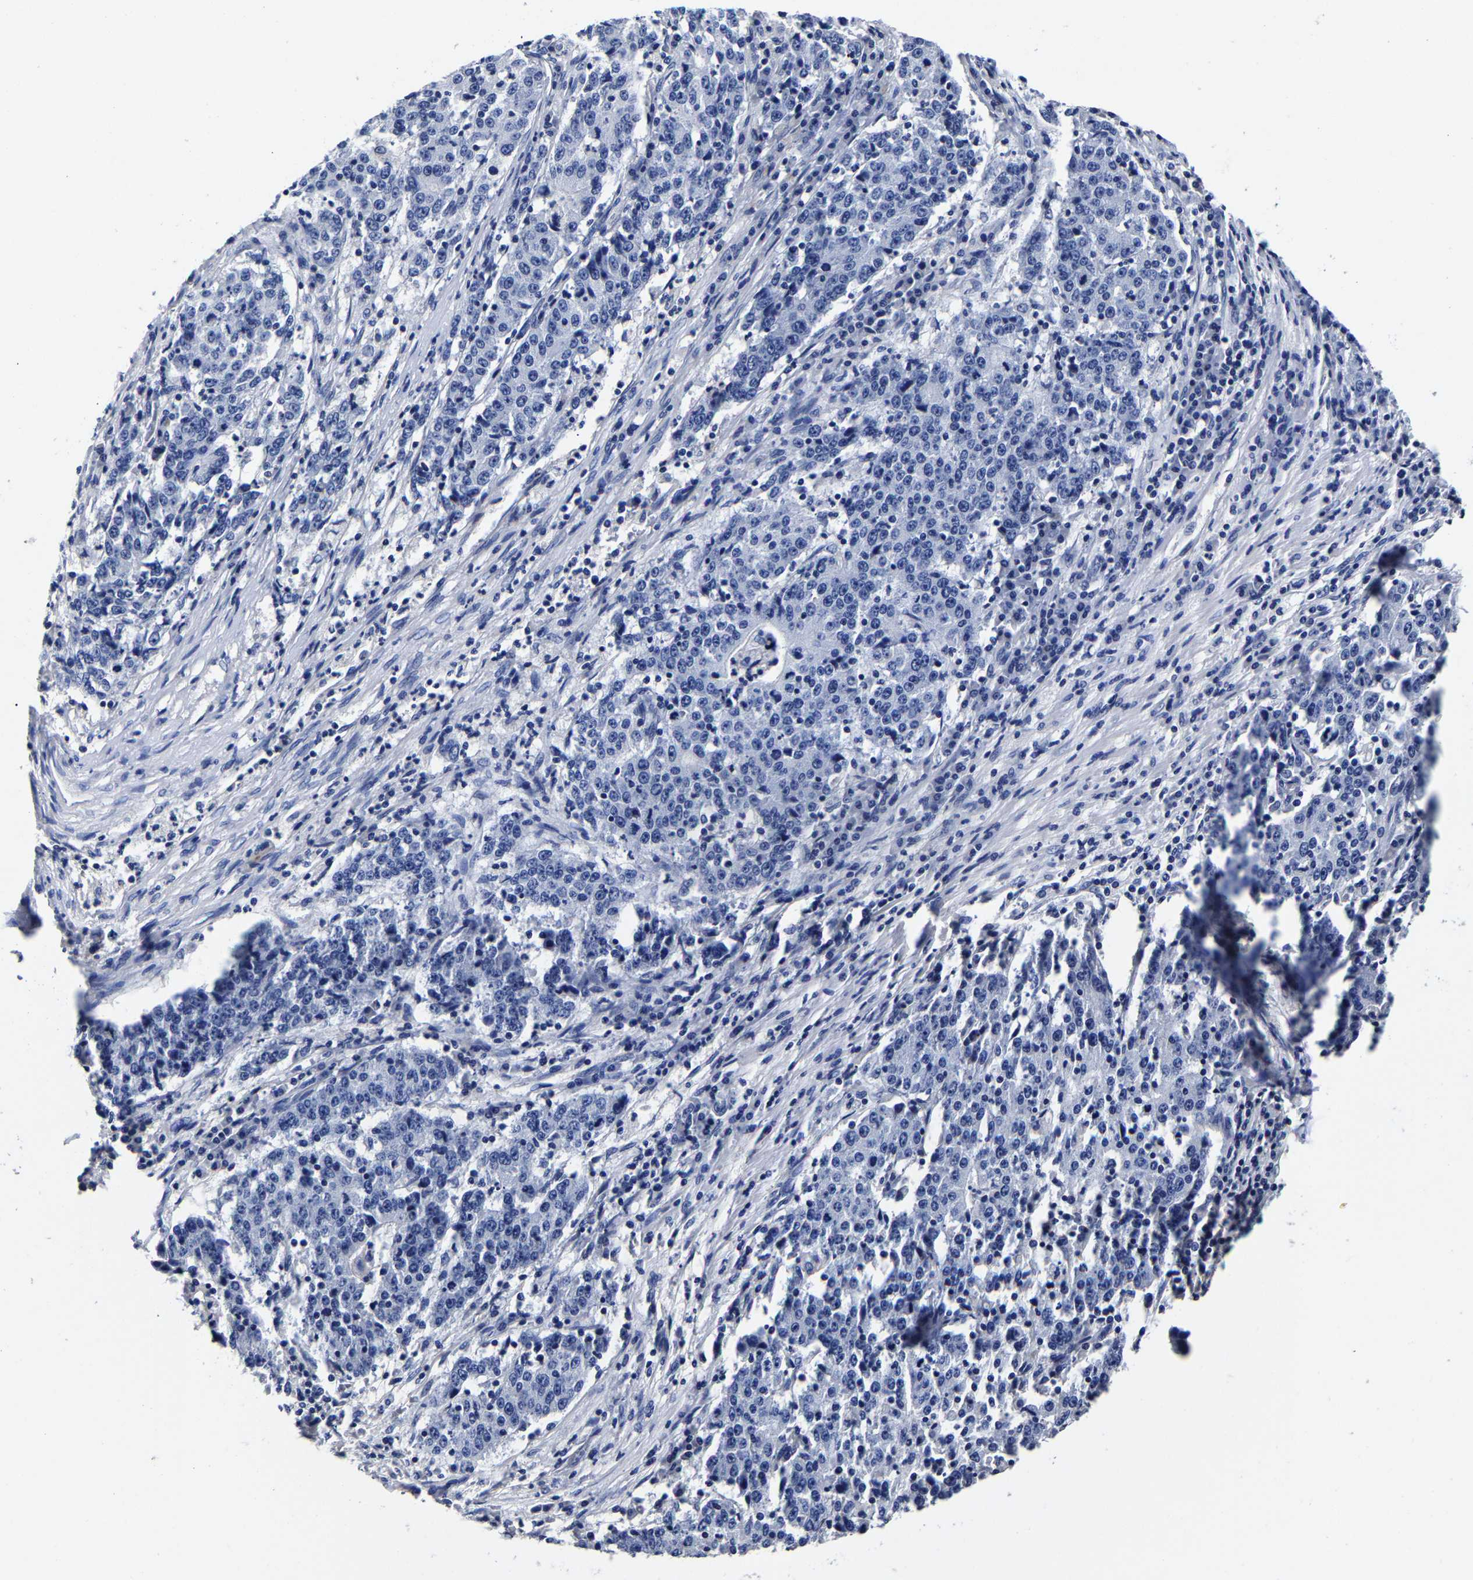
{"staining": {"intensity": "negative", "quantity": "none", "location": "none"}, "tissue": "stomach cancer", "cell_type": "Tumor cells", "image_type": "cancer", "snomed": [{"axis": "morphology", "description": "Adenocarcinoma, NOS"}, {"axis": "topography", "description": "Stomach"}], "caption": "The image displays no staining of tumor cells in stomach cancer. The staining was performed using DAB to visualize the protein expression in brown, while the nuclei were stained in blue with hematoxylin (Magnification: 20x).", "gene": "AKAP4", "patient": {"sex": "male", "age": 59}}